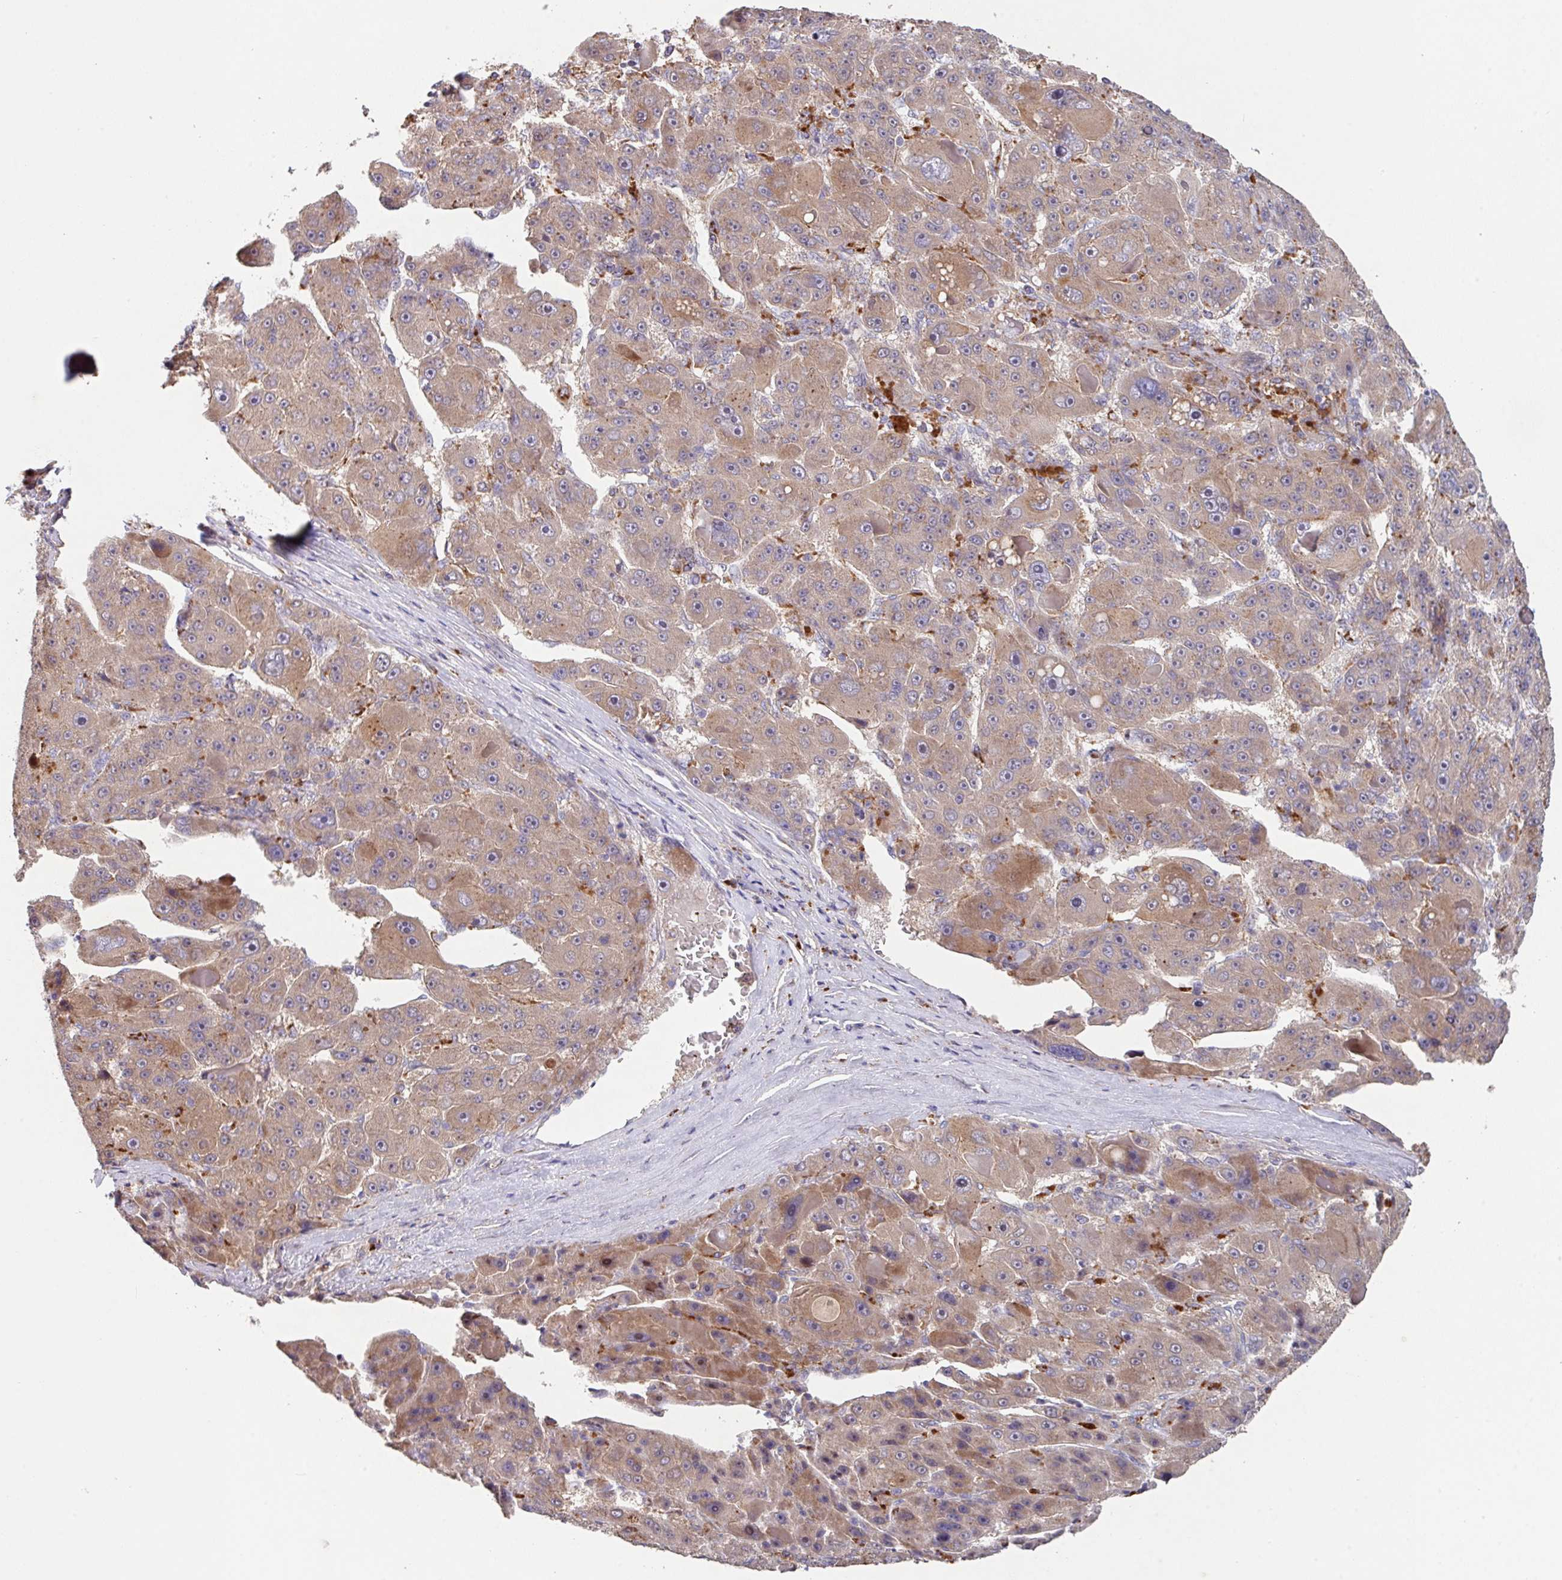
{"staining": {"intensity": "weak", "quantity": ">75%", "location": "cytoplasmic/membranous"}, "tissue": "liver cancer", "cell_type": "Tumor cells", "image_type": "cancer", "snomed": [{"axis": "morphology", "description": "Carcinoma, Hepatocellular, NOS"}, {"axis": "topography", "description": "Liver"}], "caption": "Liver hepatocellular carcinoma stained with DAB immunohistochemistry (IHC) reveals low levels of weak cytoplasmic/membranous expression in about >75% of tumor cells.", "gene": "TRIM14", "patient": {"sex": "male", "age": 76}}